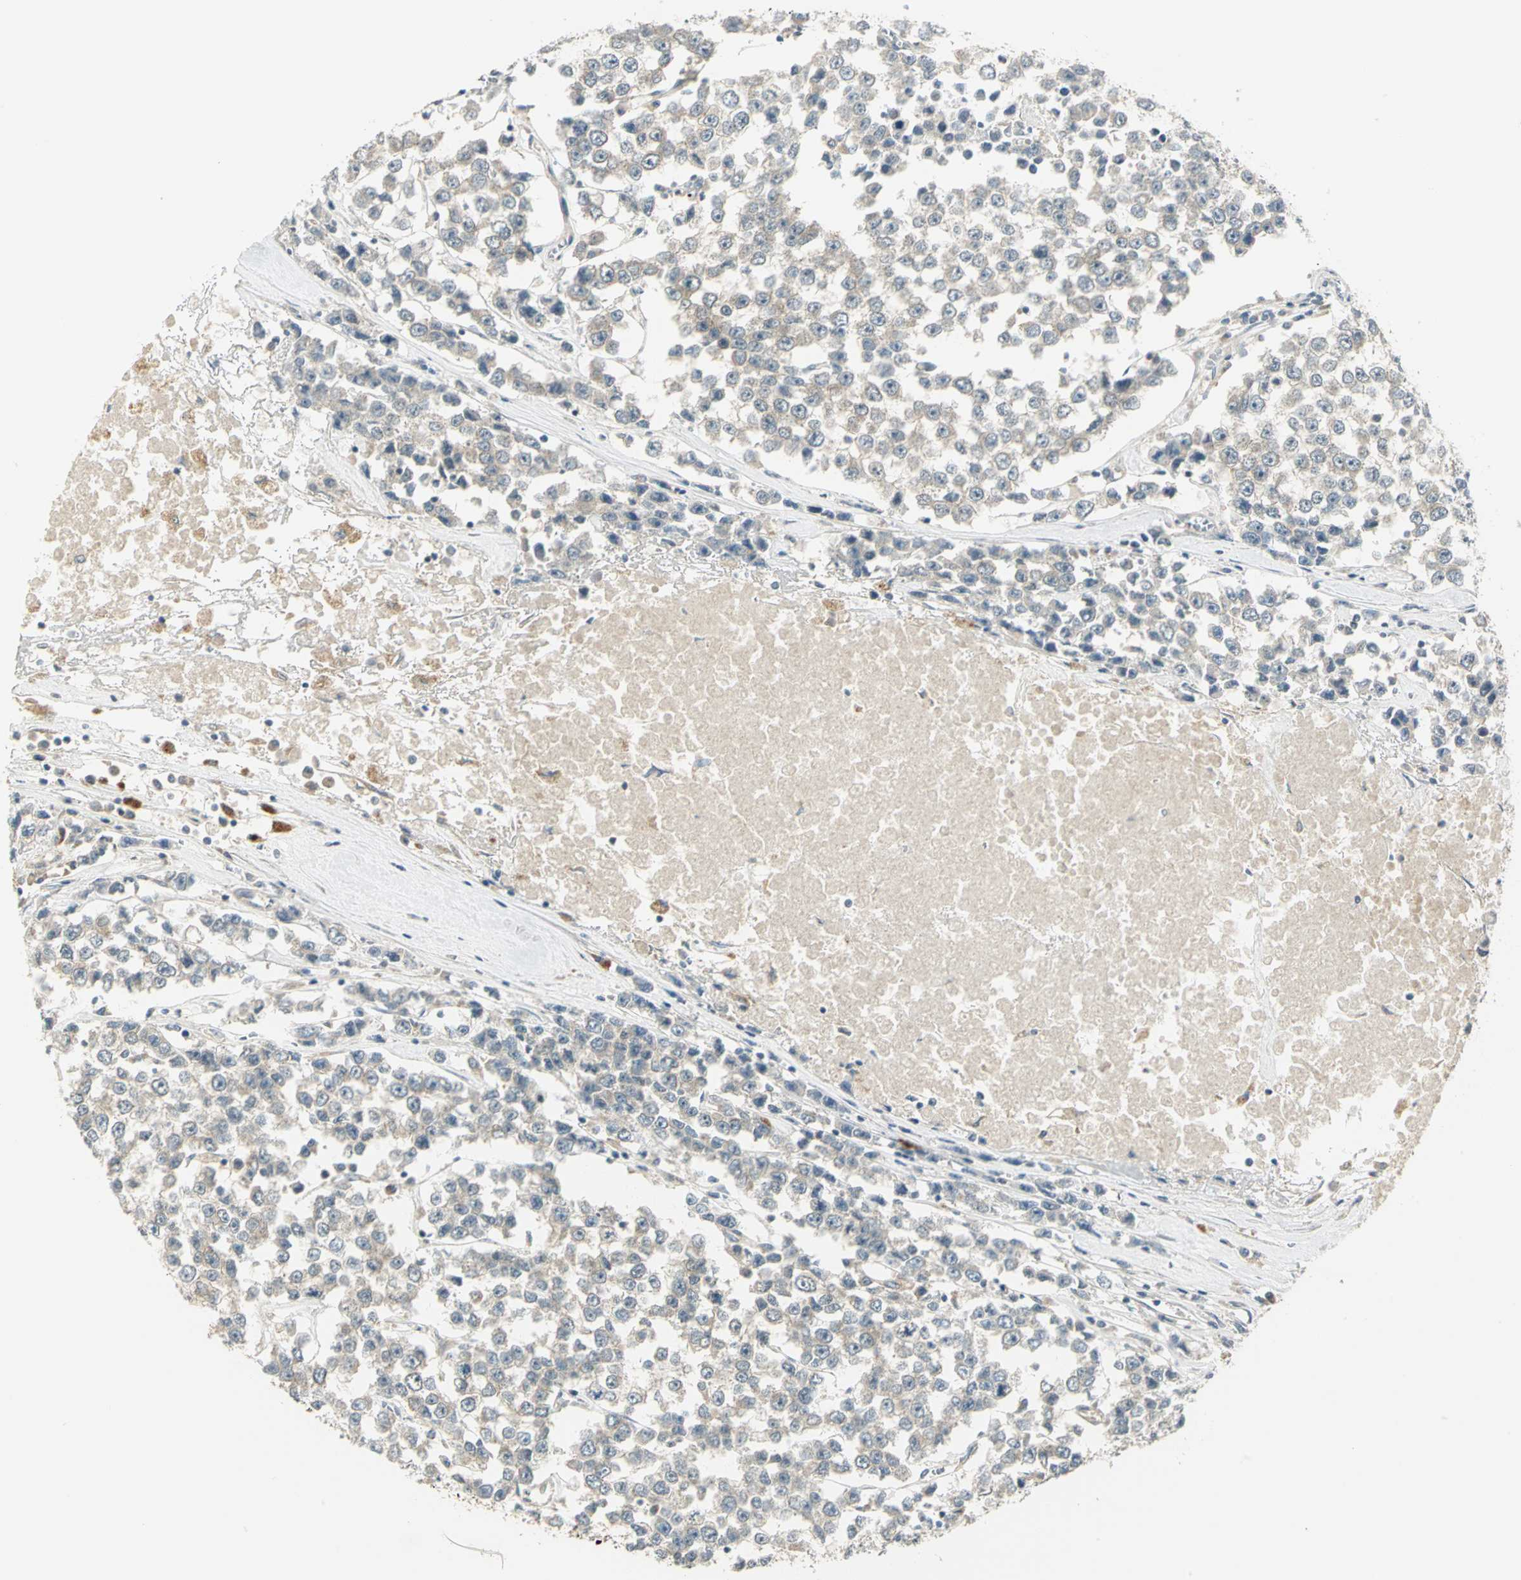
{"staining": {"intensity": "weak", "quantity": ">75%", "location": "cytoplasmic/membranous"}, "tissue": "testis cancer", "cell_type": "Tumor cells", "image_type": "cancer", "snomed": [{"axis": "morphology", "description": "Seminoma, NOS"}, {"axis": "morphology", "description": "Carcinoma, Embryonal, NOS"}, {"axis": "topography", "description": "Testis"}], "caption": "Testis cancer stained for a protein (brown) shows weak cytoplasmic/membranous positive expression in approximately >75% of tumor cells.", "gene": "MAPK8IP3", "patient": {"sex": "male", "age": 52}}